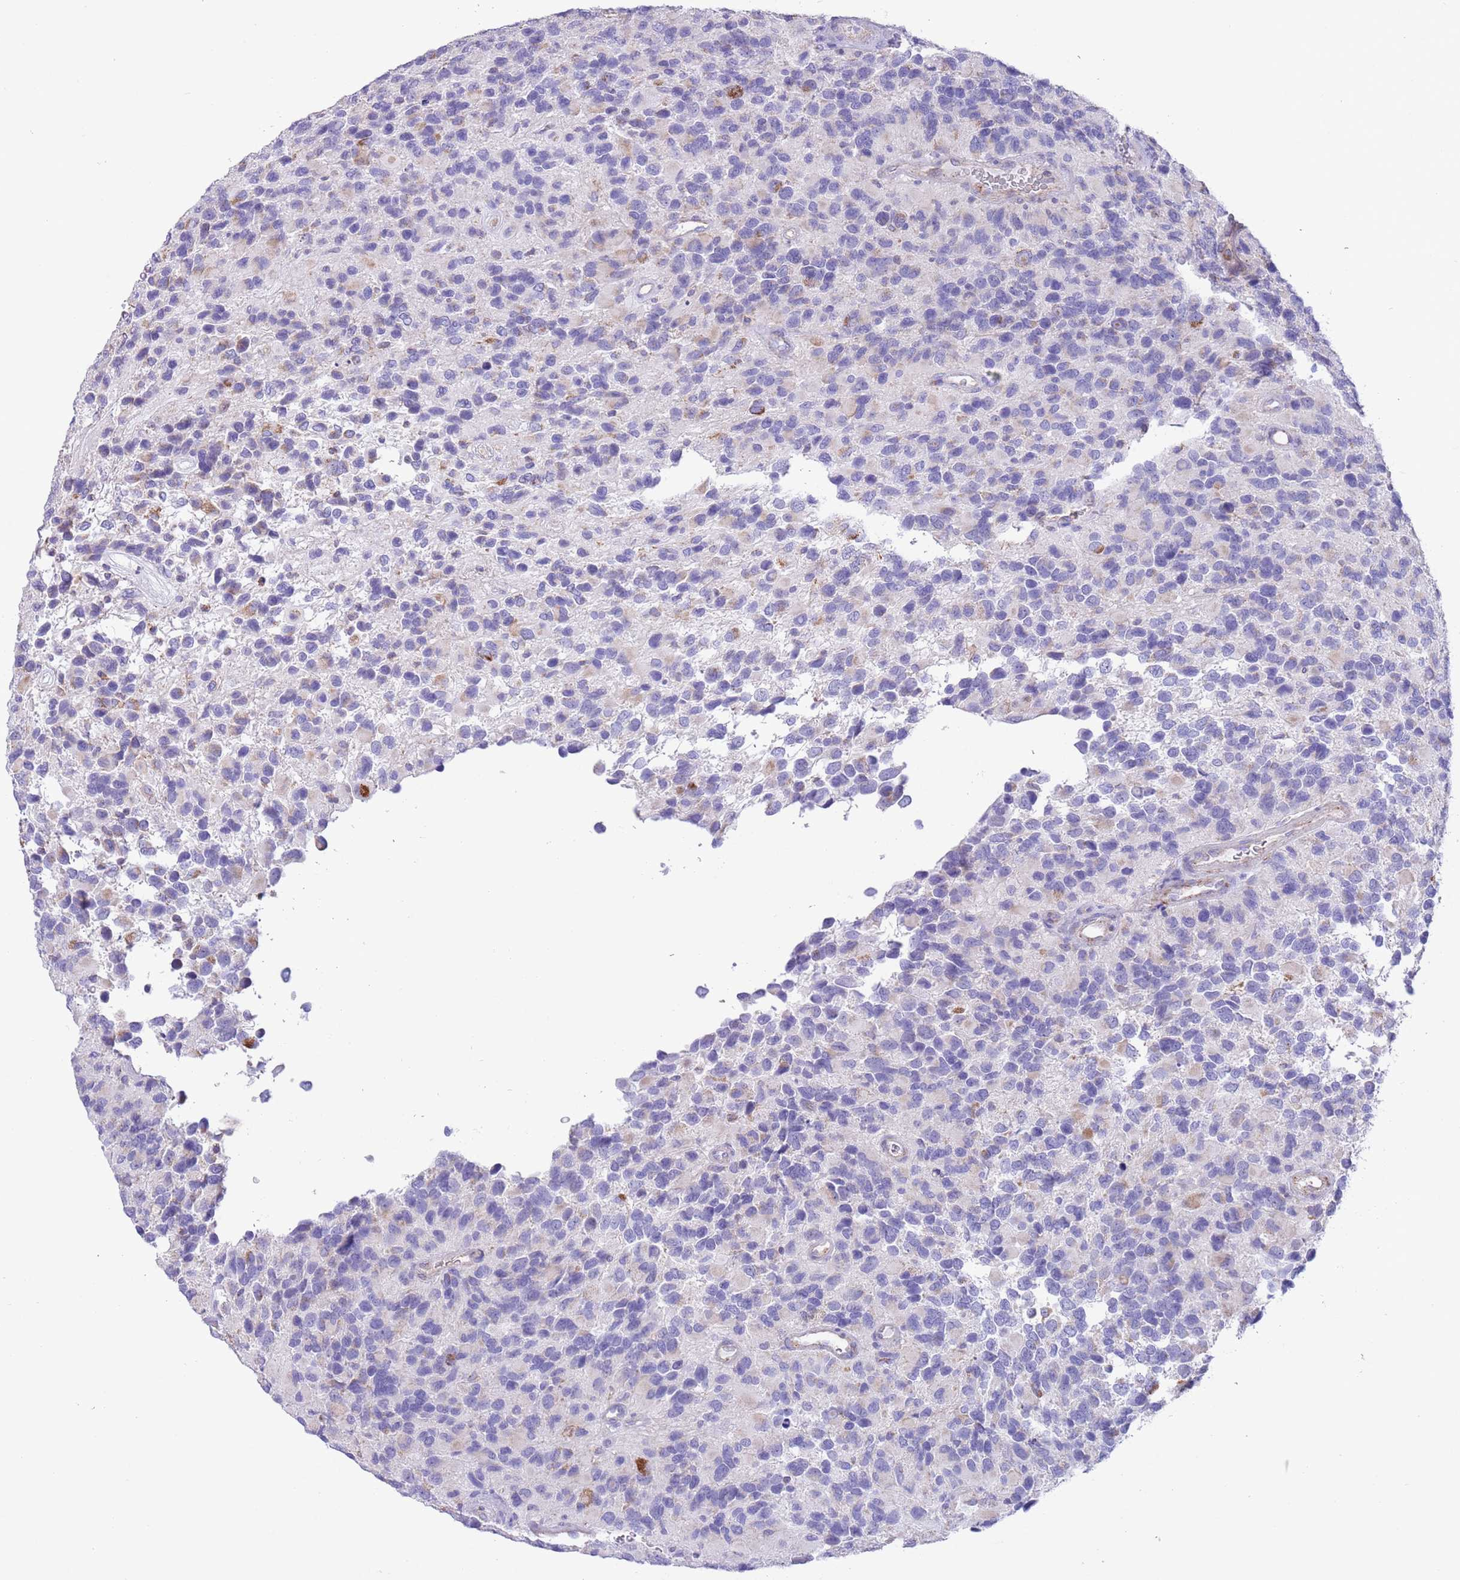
{"staining": {"intensity": "negative", "quantity": "none", "location": "none"}, "tissue": "glioma", "cell_type": "Tumor cells", "image_type": "cancer", "snomed": [{"axis": "morphology", "description": "Glioma, malignant, High grade"}, {"axis": "topography", "description": "Brain"}], "caption": "High power microscopy histopathology image of an IHC photomicrograph of glioma, revealing no significant expression in tumor cells. (DAB IHC, high magnification).", "gene": "SS18L2", "patient": {"sex": "male", "age": 77}}